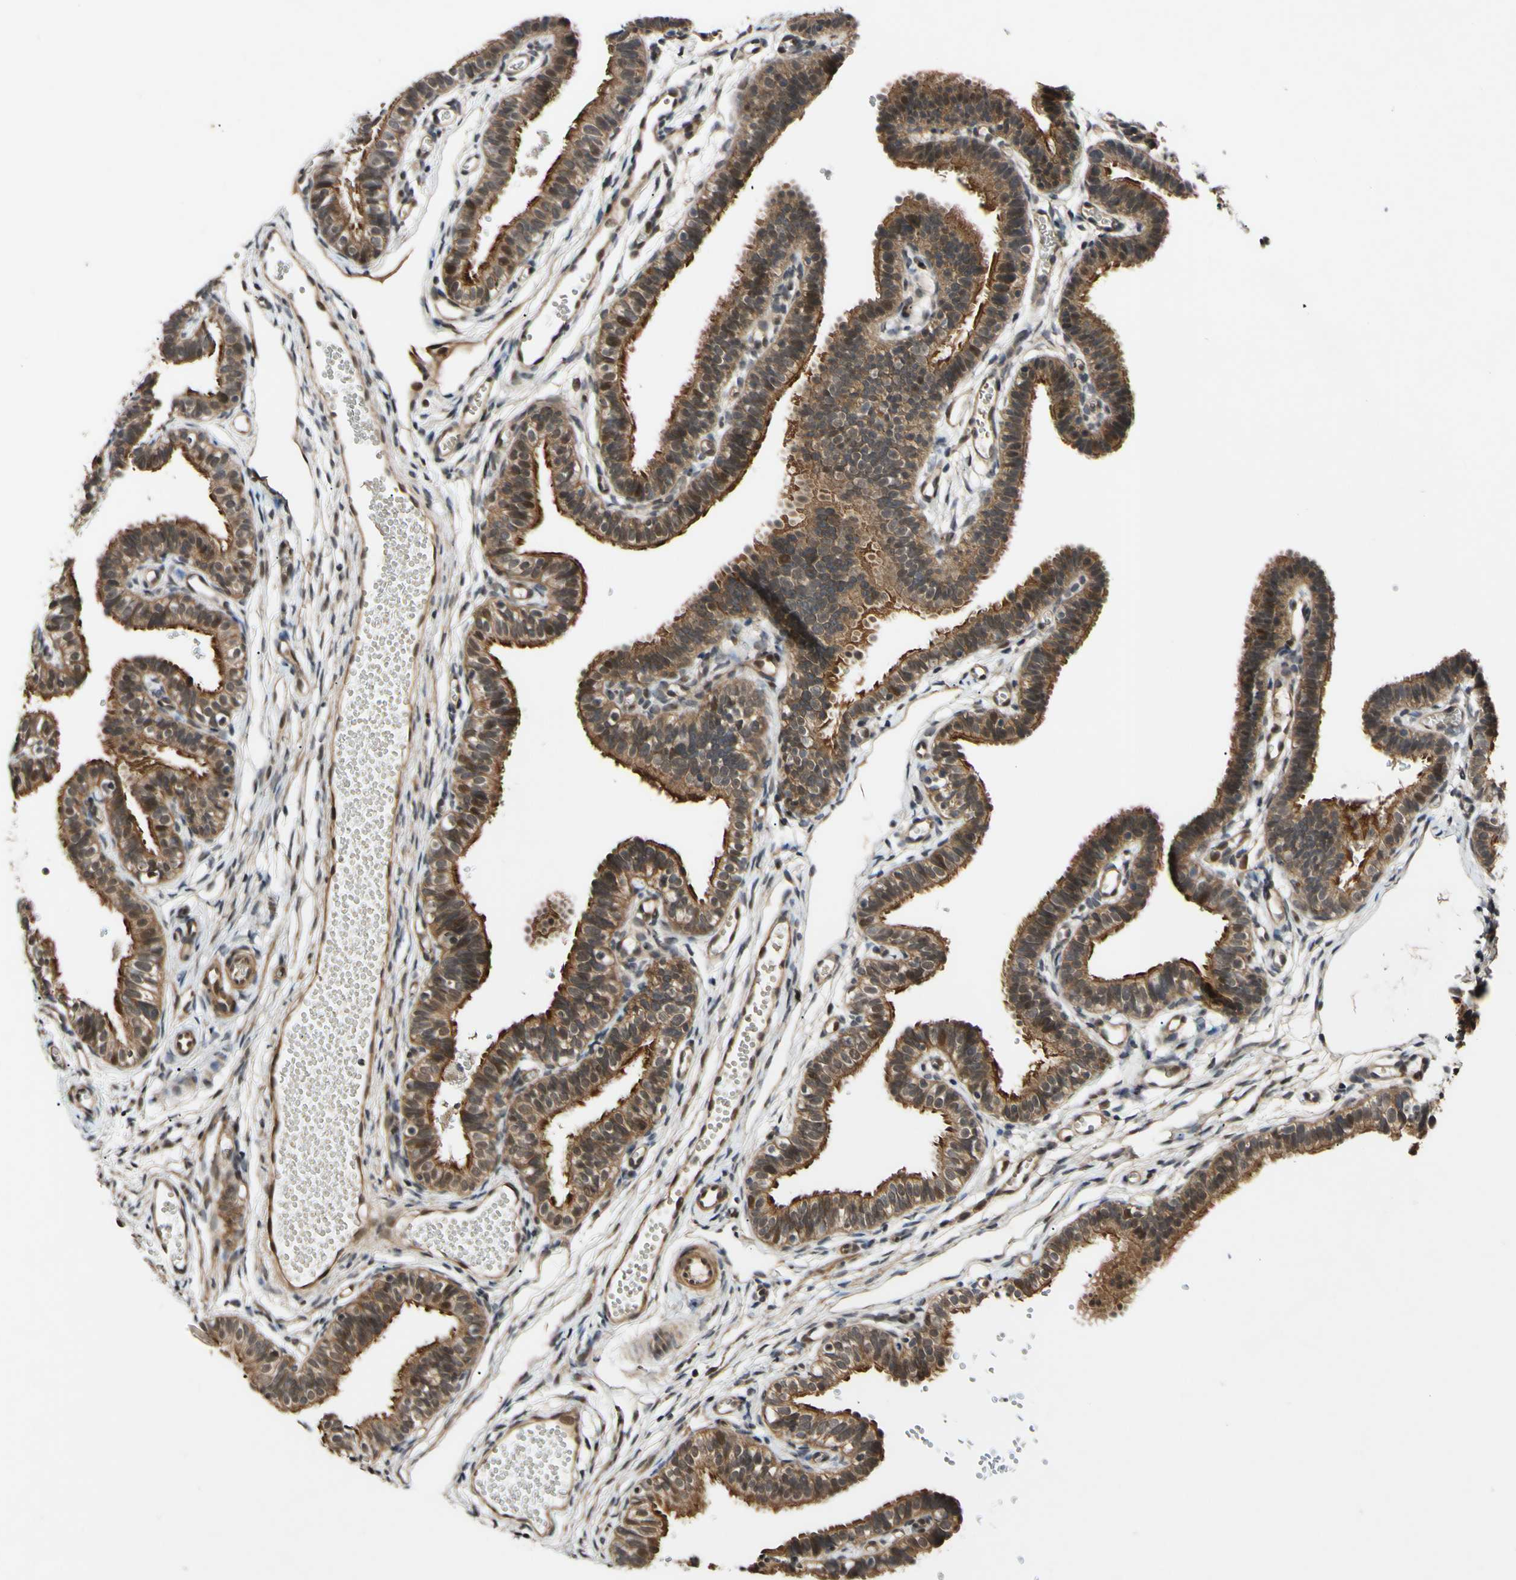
{"staining": {"intensity": "moderate", "quantity": ">75%", "location": "cytoplasmic/membranous"}, "tissue": "fallopian tube", "cell_type": "Glandular cells", "image_type": "normal", "snomed": [{"axis": "morphology", "description": "Normal tissue, NOS"}, {"axis": "topography", "description": "Fallopian tube"}, {"axis": "topography", "description": "Placenta"}], "caption": "A medium amount of moderate cytoplasmic/membranous staining is appreciated in approximately >75% of glandular cells in benign fallopian tube. (DAB IHC, brown staining for protein, blue staining for nuclei).", "gene": "CSNK1E", "patient": {"sex": "female", "age": 34}}